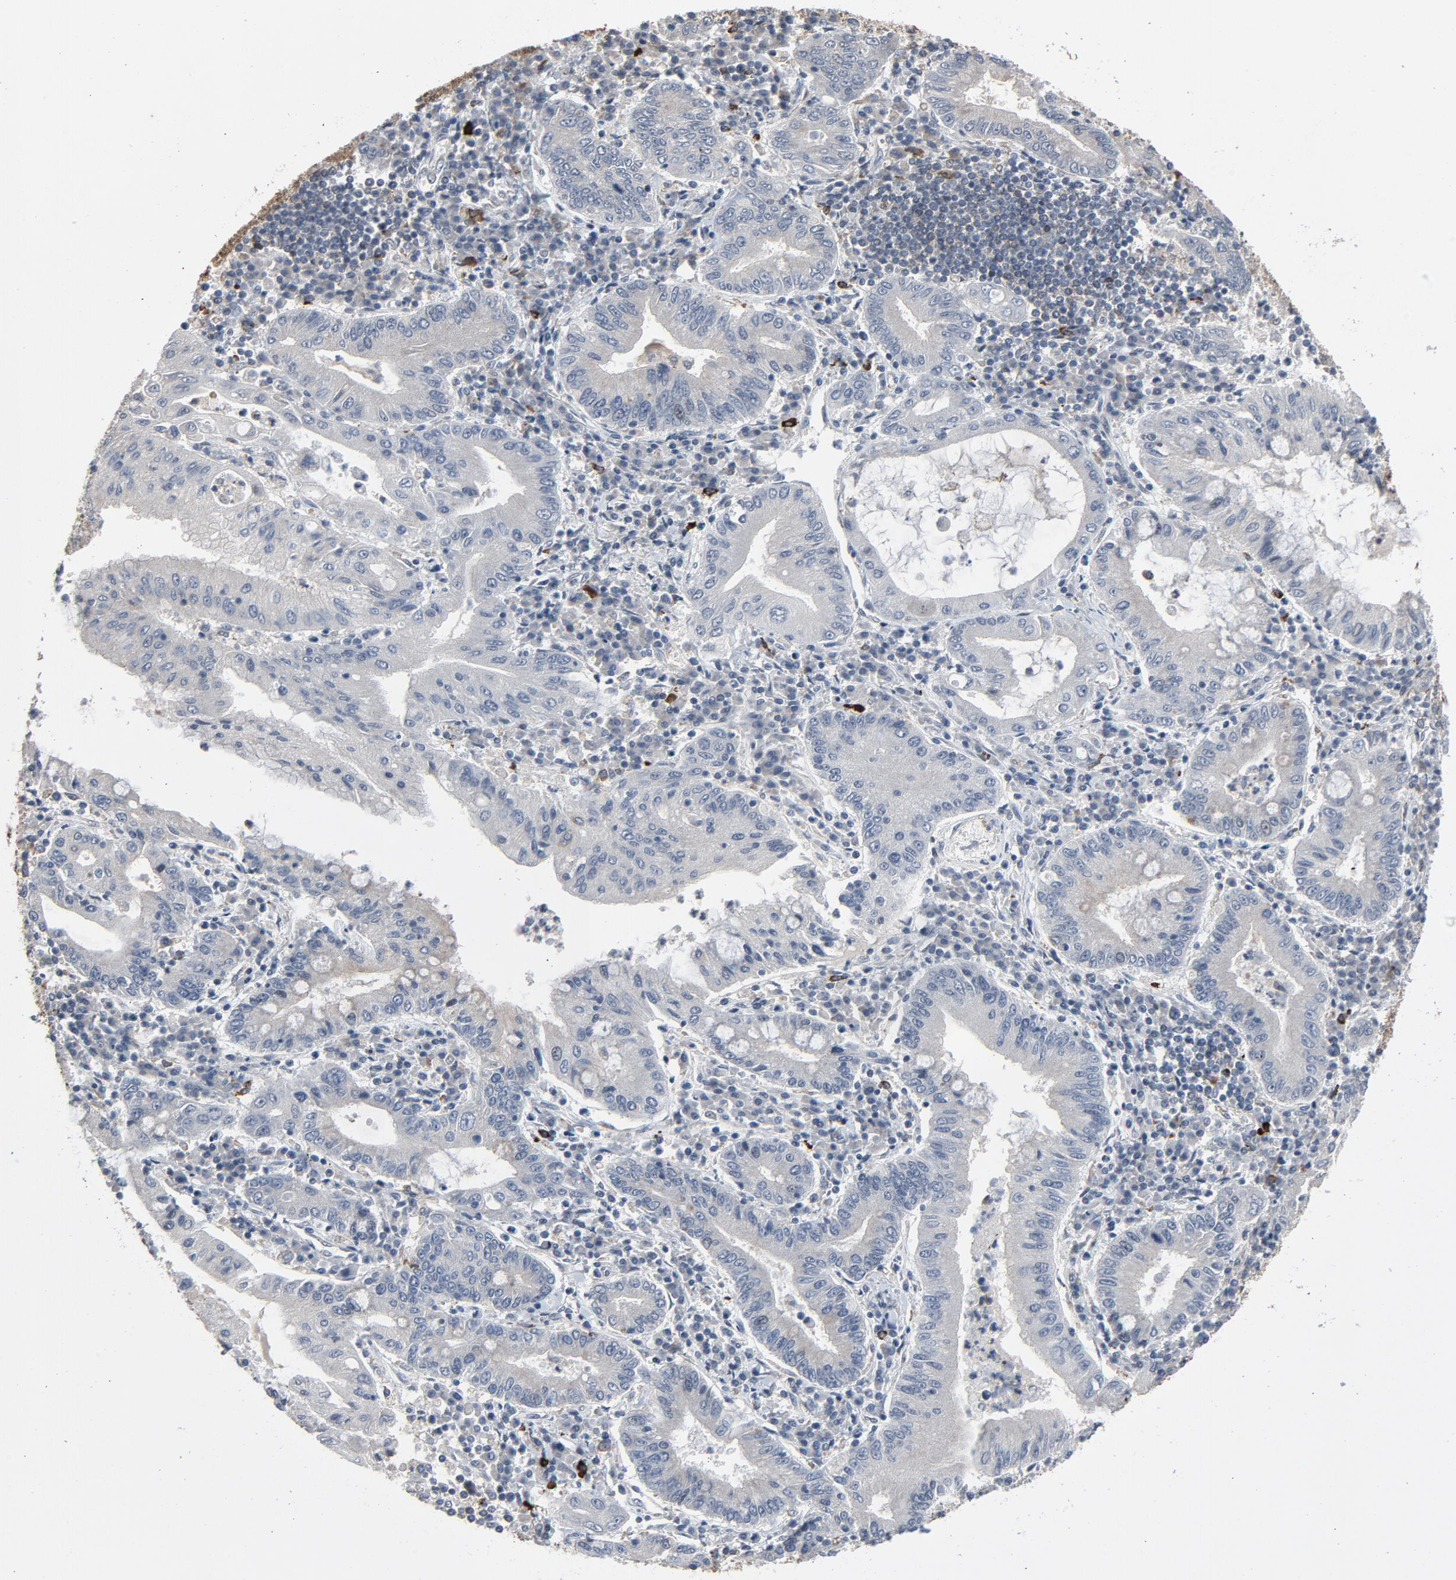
{"staining": {"intensity": "negative", "quantity": "none", "location": "none"}, "tissue": "stomach cancer", "cell_type": "Tumor cells", "image_type": "cancer", "snomed": [{"axis": "morphology", "description": "Normal tissue, NOS"}, {"axis": "morphology", "description": "Adenocarcinoma, NOS"}, {"axis": "topography", "description": "Esophagus"}, {"axis": "topography", "description": "Stomach, upper"}, {"axis": "topography", "description": "Peripheral nerve tissue"}], "caption": "DAB immunohistochemical staining of stomach adenocarcinoma demonstrates no significant expression in tumor cells.", "gene": "PDZD4", "patient": {"sex": "male", "age": 62}}